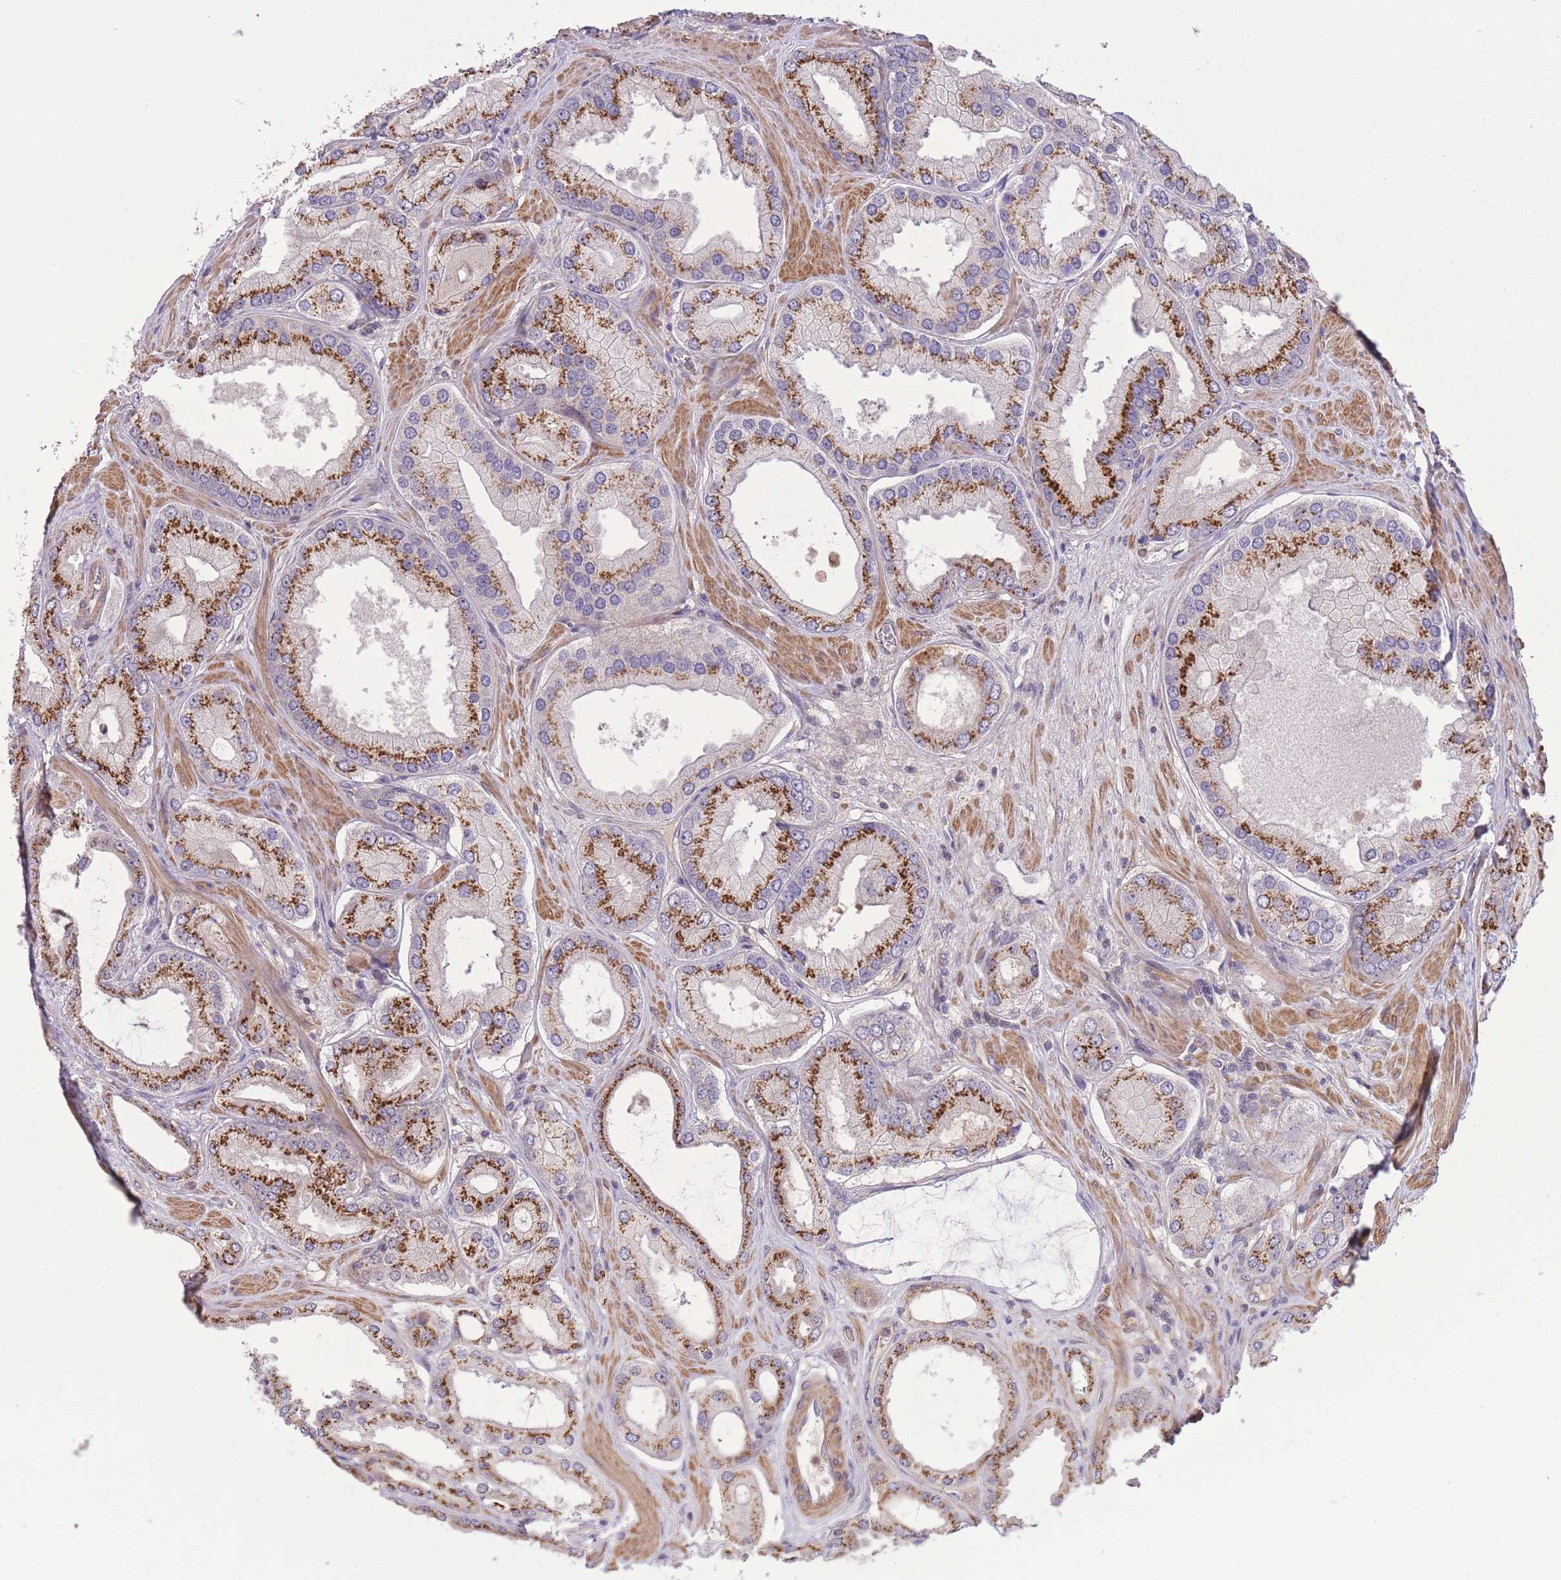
{"staining": {"intensity": "strong", "quantity": ">75%", "location": "cytoplasmic/membranous"}, "tissue": "prostate cancer", "cell_type": "Tumor cells", "image_type": "cancer", "snomed": [{"axis": "morphology", "description": "Adenocarcinoma, Low grade"}, {"axis": "topography", "description": "Prostate"}], "caption": "This micrograph demonstrates prostate cancer stained with immunohistochemistry (IHC) to label a protein in brown. The cytoplasmic/membranous of tumor cells show strong positivity for the protein. Nuclei are counter-stained blue.", "gene": "ZNF304", "patient": {"sex": "male", "age": 42}}